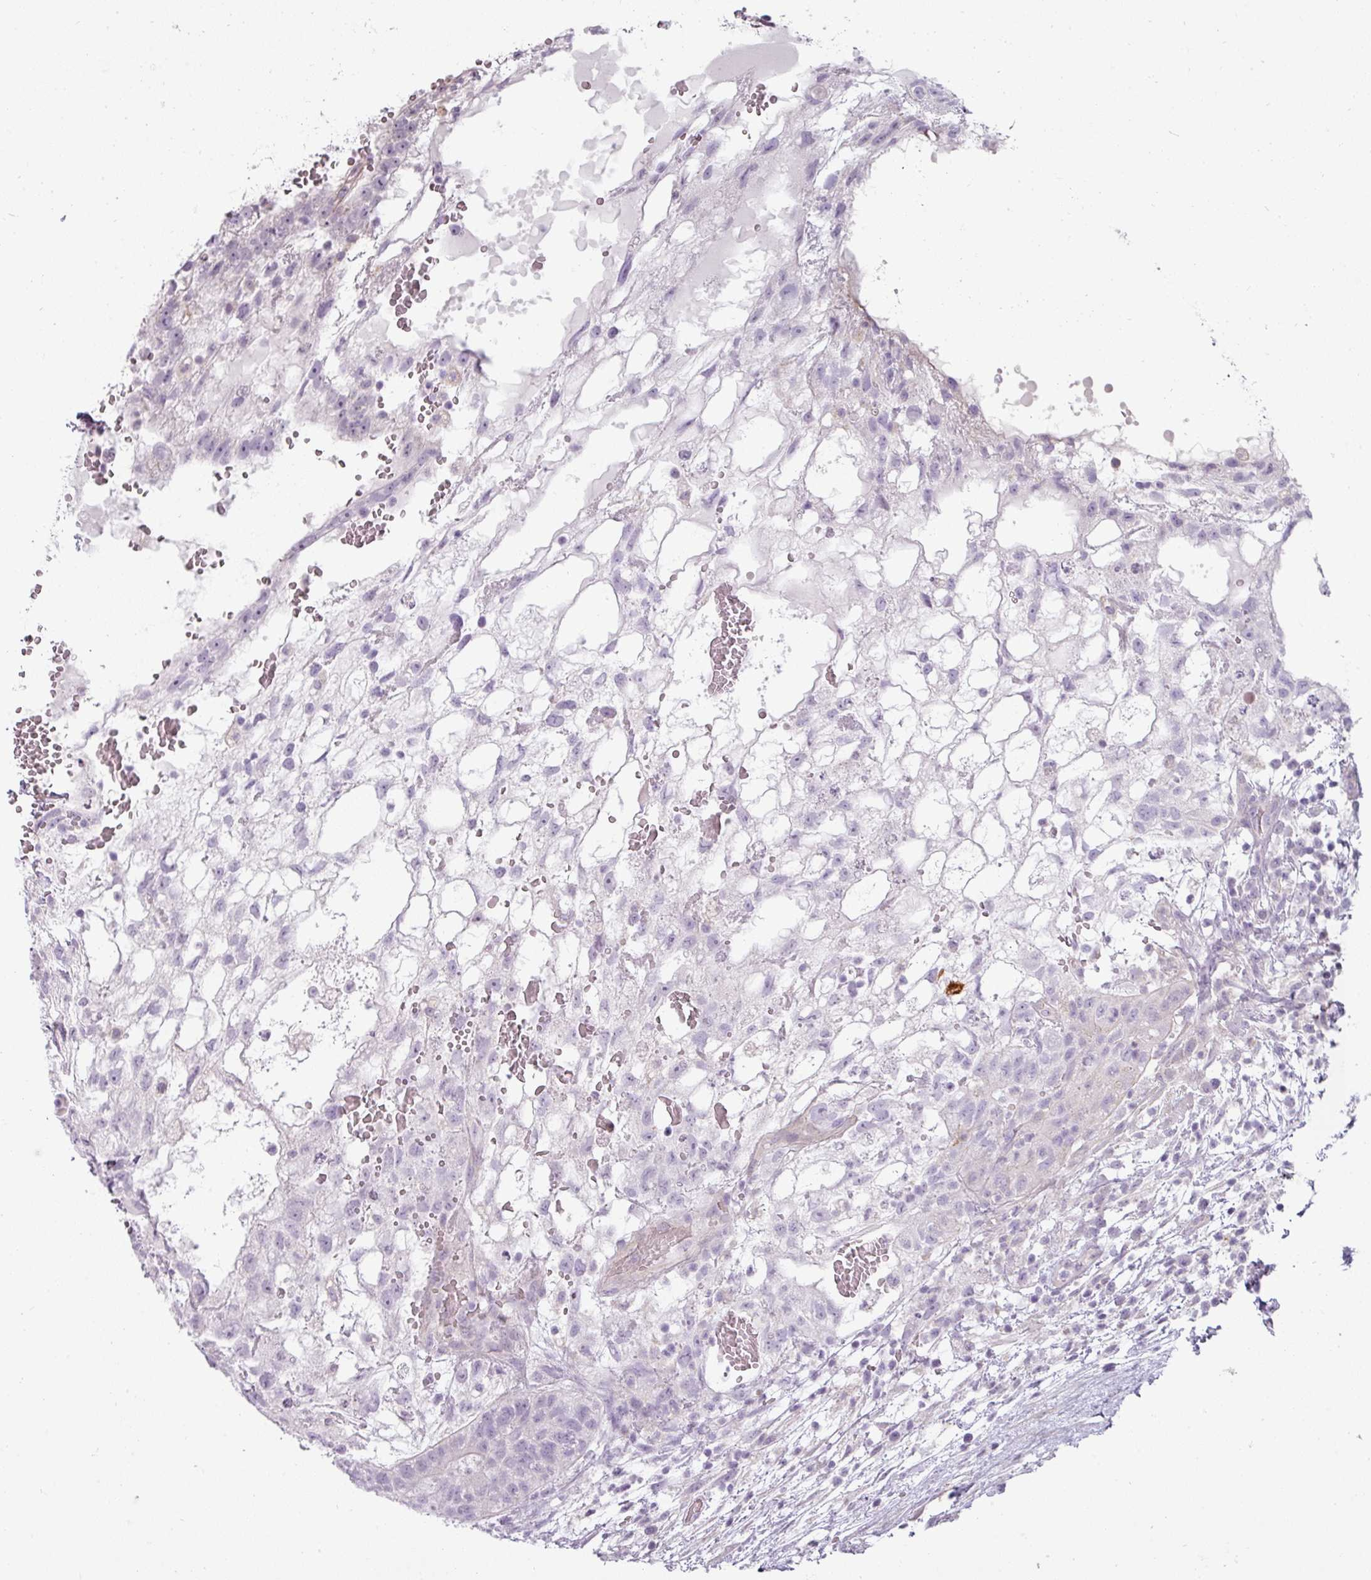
{"staining": {"intensity": "negative", "quantity": "none", "location": "none"}, "tissue": "testis cancer", "cell_type": "Tumor cells", "image_type": "cancer", "snomed": [{"axis": "morphology", "description": "Normal tissue, NOS"}, {"axis": "morphology", "description": "Carcinoma, Embryonal, NOS"}, {"axis": "topography", "description": "Testis"}], "caption": "IHC histopathology image of neoplastic tissue: testis cancer stained with DAB (3,3'-diaminobenzidine) reveals no significant protein positivity in tumor cells.", "gene": "ASB1", "patient": {"sex": "male", "age": 32}}